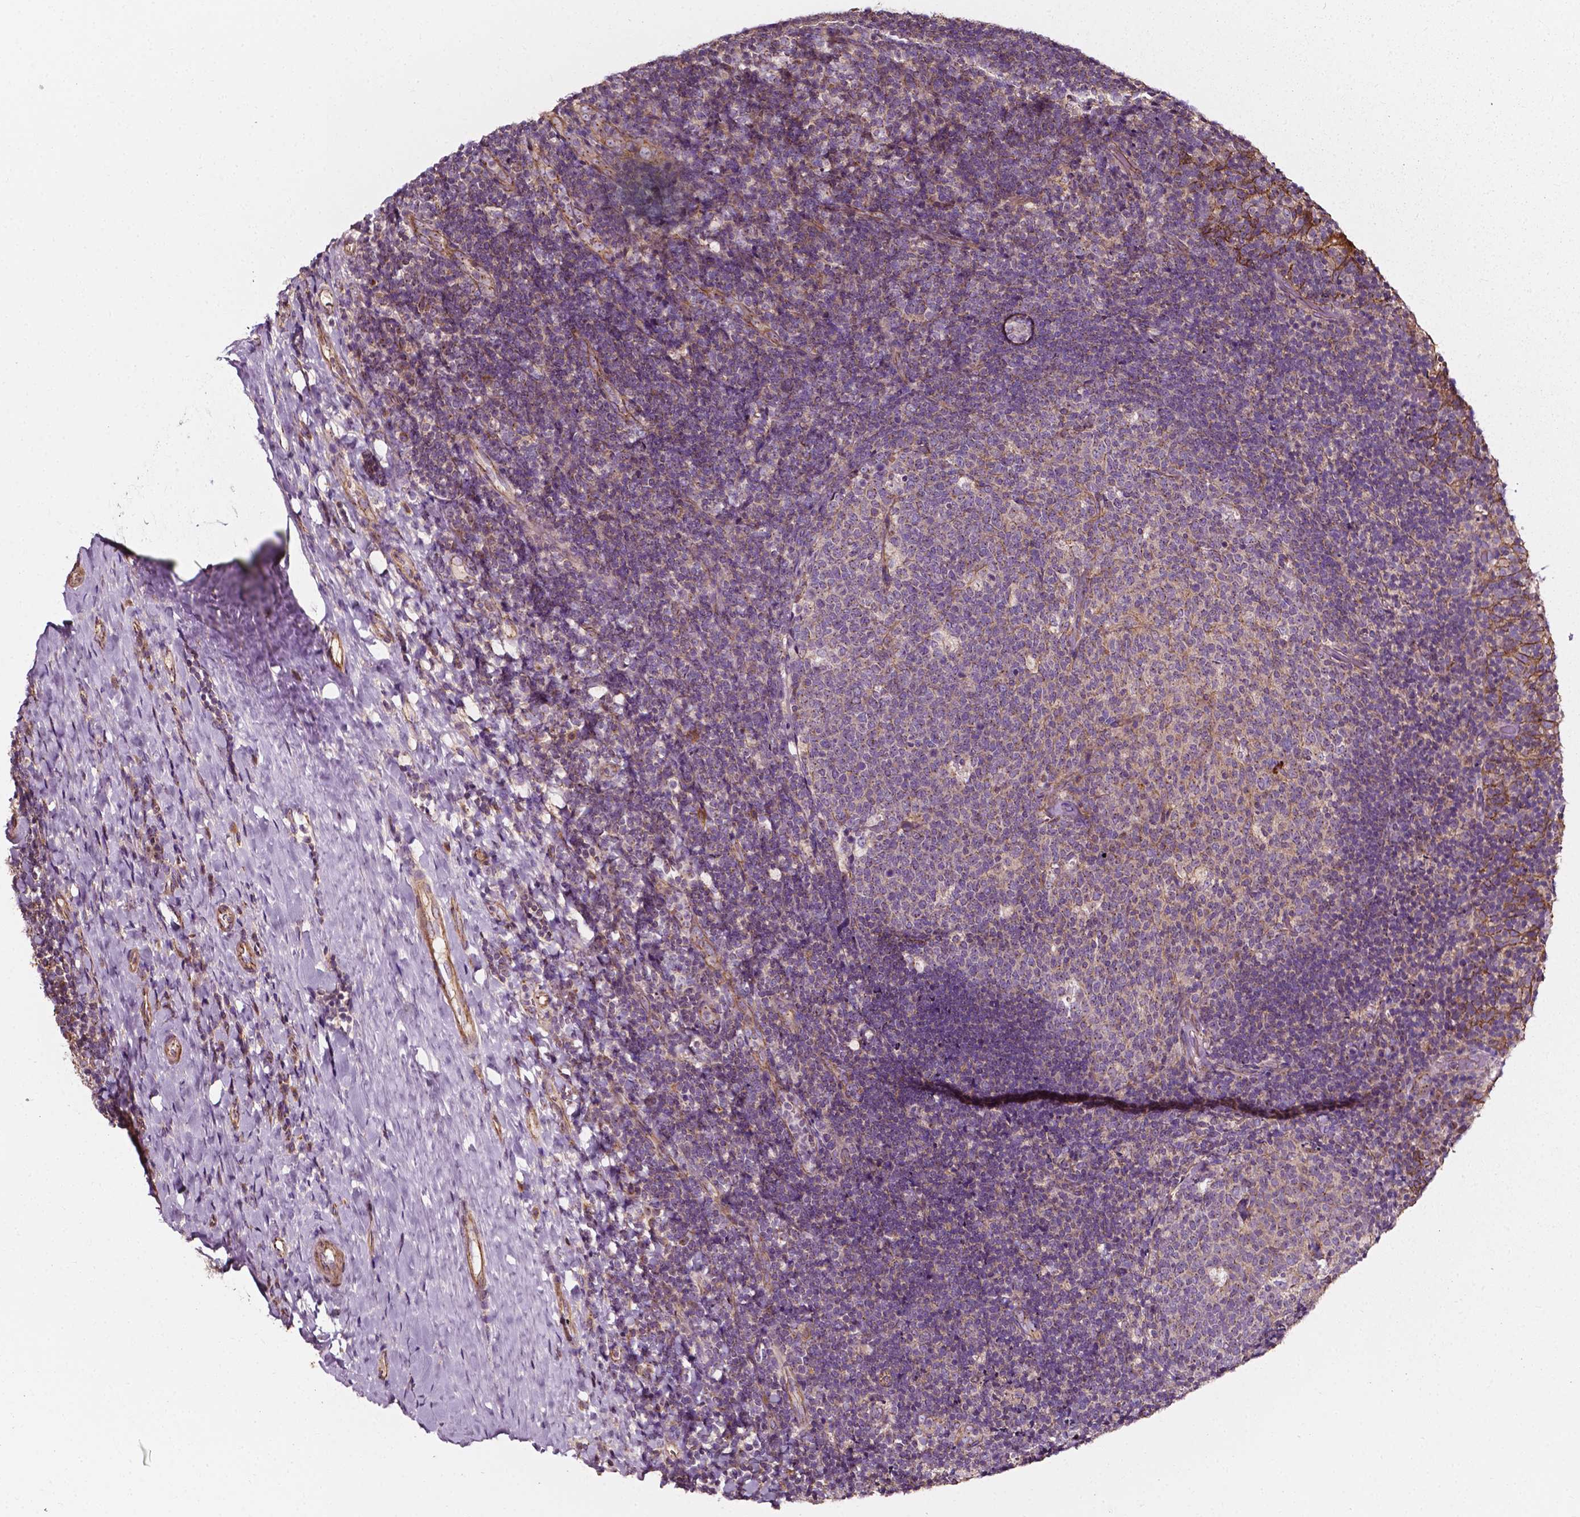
{"staining": {"intensity": "negative", "quantity": "none", "location": "none"}, "tissue": "tonsil", "cell_type": "Germinal center cells", "image_type": "normal", "snomed": [{"axis": "morphology", "description": "Normal tissue, NOS"}, {"axis": "topography", "description": "Tonsil"}], "caption": "Benign tonsil was stained to show a protein in brown. There is no significant positivity in germinal center cells. (DAB (3,3'-diaminobenzidine) immunohistochemistry, high magnification).", "gene": "ATG16L1", "patient": {"sex": "female", "age": 10}}